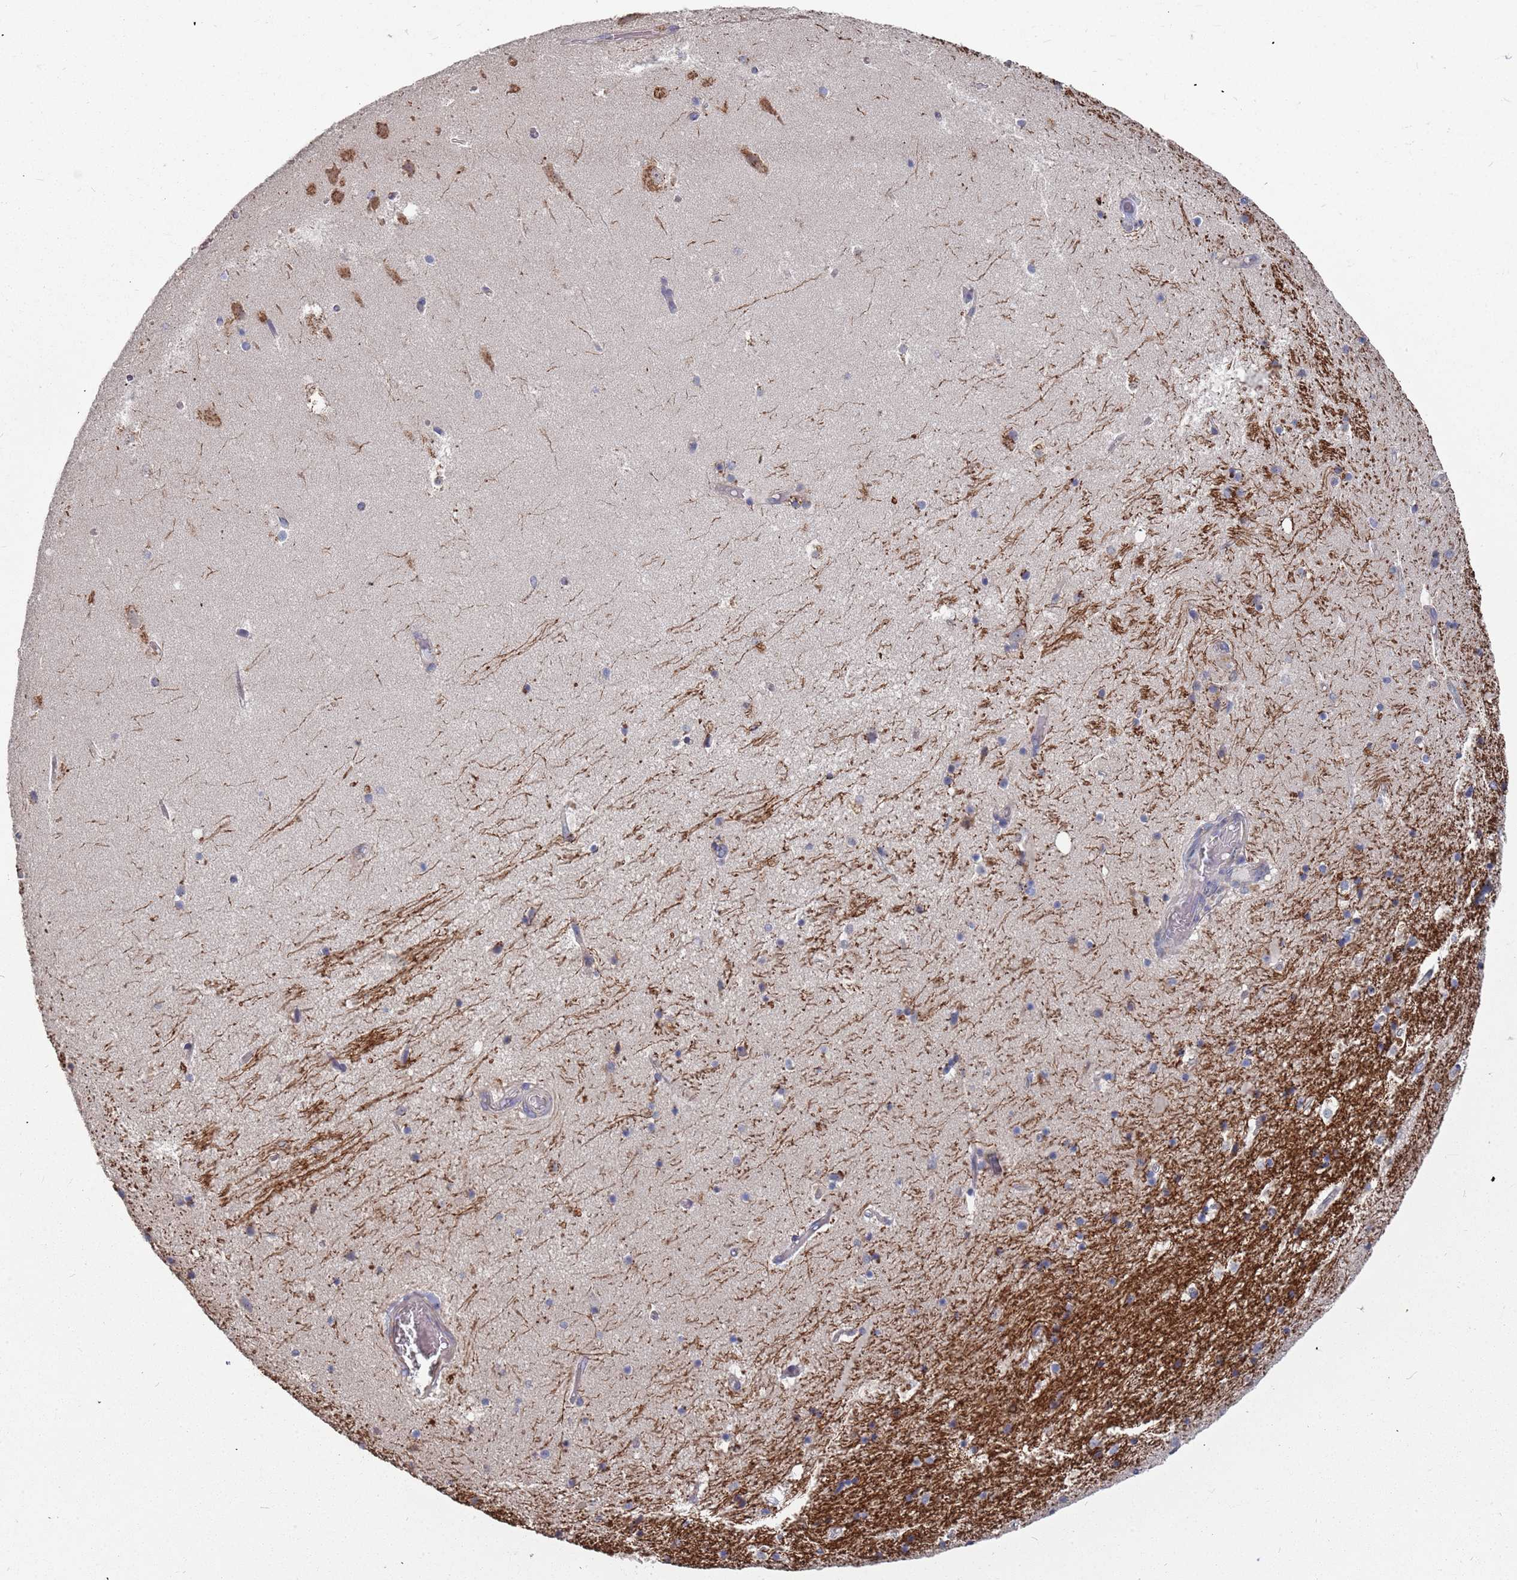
{"staining": {"intensity": "negative", "quantity": "none", "location": "none"}, "tissue": "hippocampus", "cell_type": "Glial cells", "image_type": "normal", "snomed": [{"axis": "morphology", "description": "Normal tissue, NOS"}, {"axis": "topography", "description": "Hippocampus"}], "caption": "IHC histopathology image of normal hippocampus: human hippocampus stained with DAB (3,3'-diaminobenzidine) demonstrates no significant protein expression in glial cells.", "gene": "TCEANC2", "patient": {"sex": "female", "age": 52}}